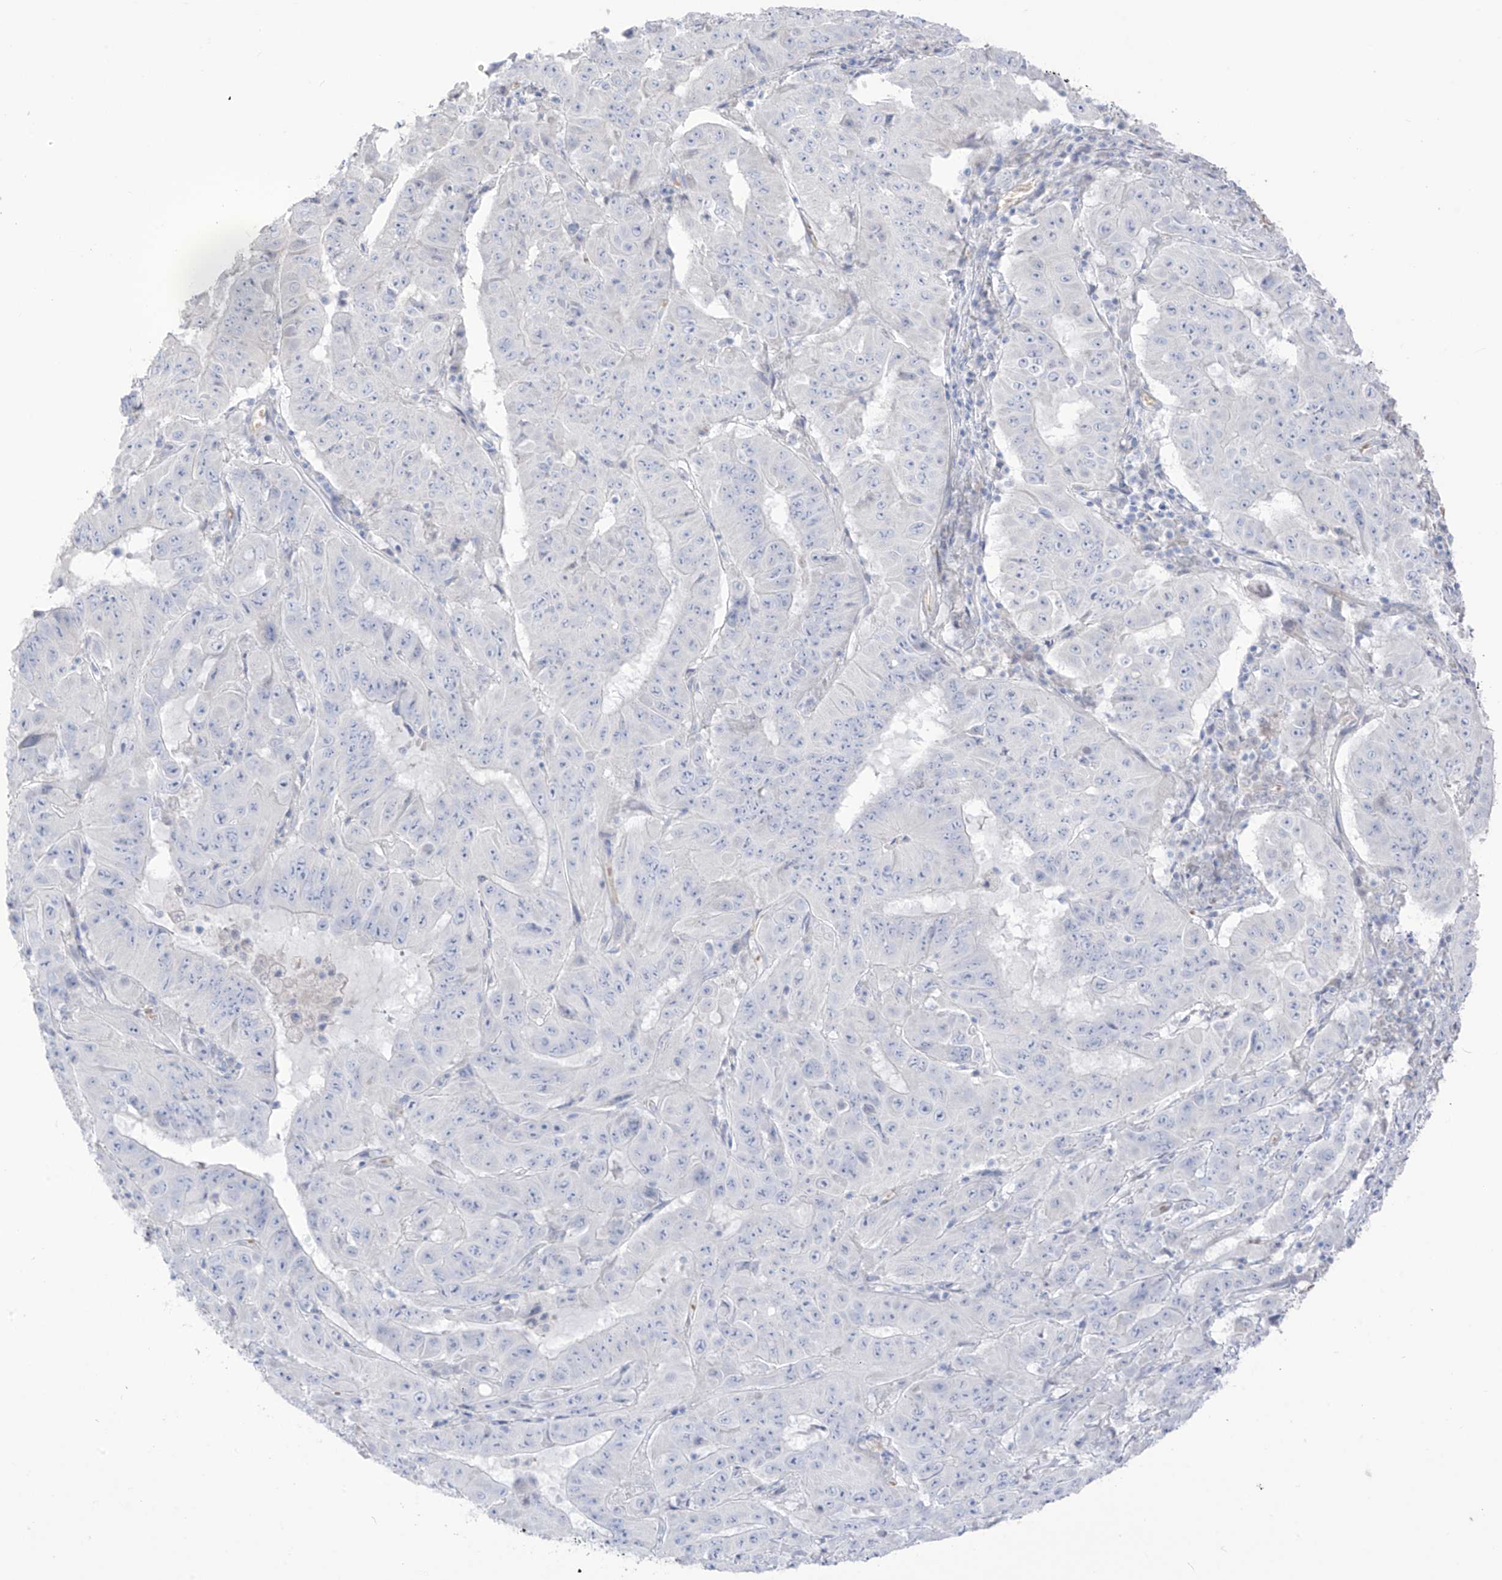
{"staining": {"intensity": "negative", "quantity": "none", "location": "none"}, "tissue": "pancreatic cancer", "cell_type": "Tumor cells", "image_type": "cancer", "snomed": [{"axis": "morphology", "description": "Adenocarcinoma, NOS"}, {"axis": "topography", "description": "Pancreas"}], "caption": "This histopathology image is of pancreatic cancer (adenocarcinoma) stained with IHC to label a protein in brown with the nuclei are counter-stained blue. There is no expression in tumor cells. (Stains: DAB (3,3'-diaminobenzidine) immunohistochemistry with hematoxylin counter stain, Microscopy: brightfield microscopy at high magnification).", "gene": "ASPRV1", "patient": {"sex": "male", "age": 63}}